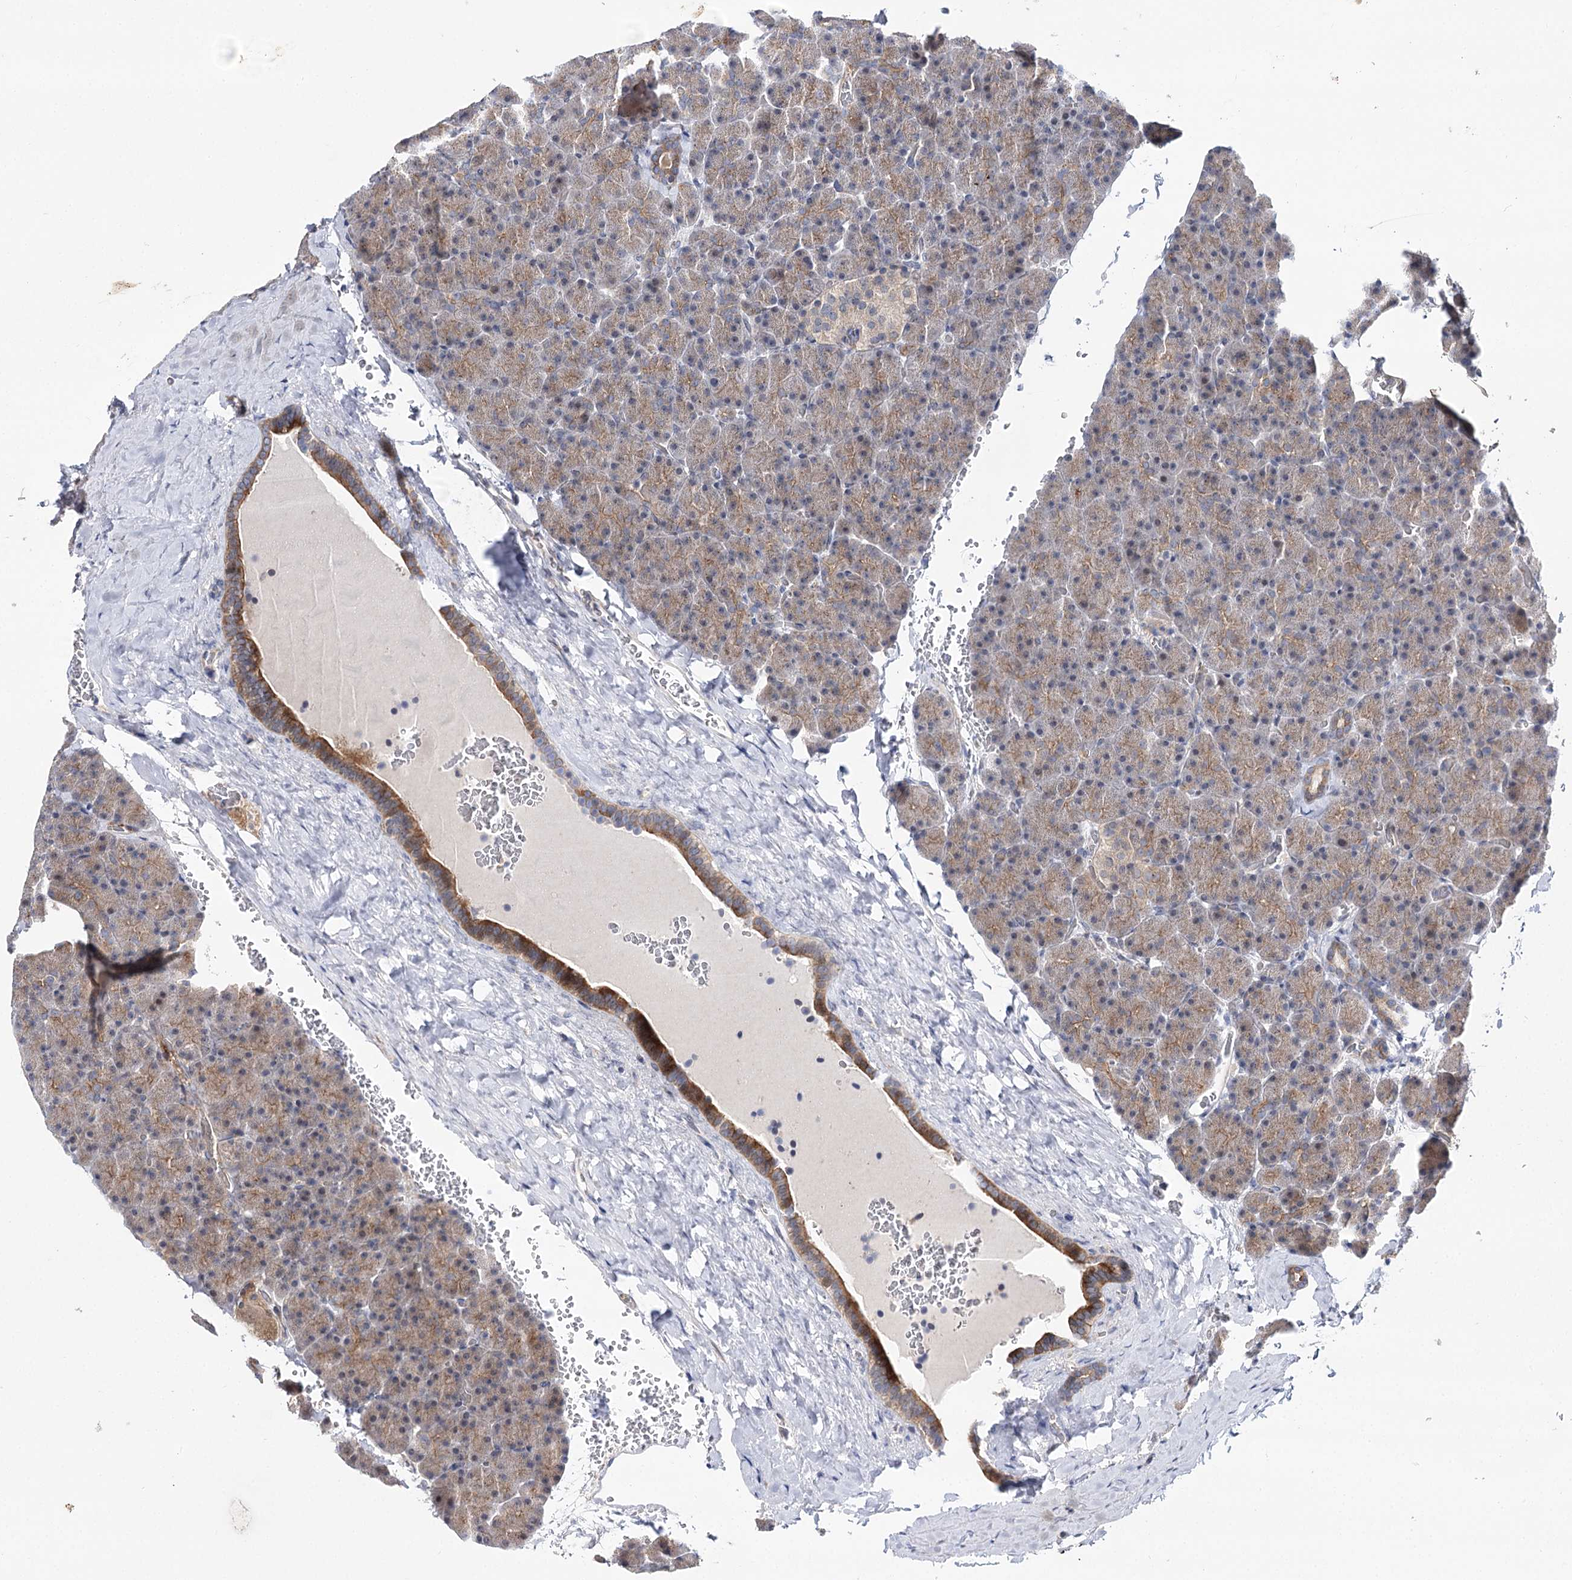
{"staining": {"intensity": "moderate", "quantity": "<25%", "location": "cytoplasmic/membranous"}, "tissue": "pancreas", "cell_type": "Exocrine glandular cells", "image_type": "normal", "snomed": [{"axis": "morphology", "description": "Normal tissue, NOS"}, {"axis": "topography", "description": "Pancreas"}], "caption": "An image of pancreas stained for a protein demonstrates moderate cytoplasmic/membranous brown staining in exocrine glandular cells. (DAB = brown stain, brightfield microscopy at high magnification).", "gene": "ARHGAP32", "patient": {"sex": "female", "age": 35}}